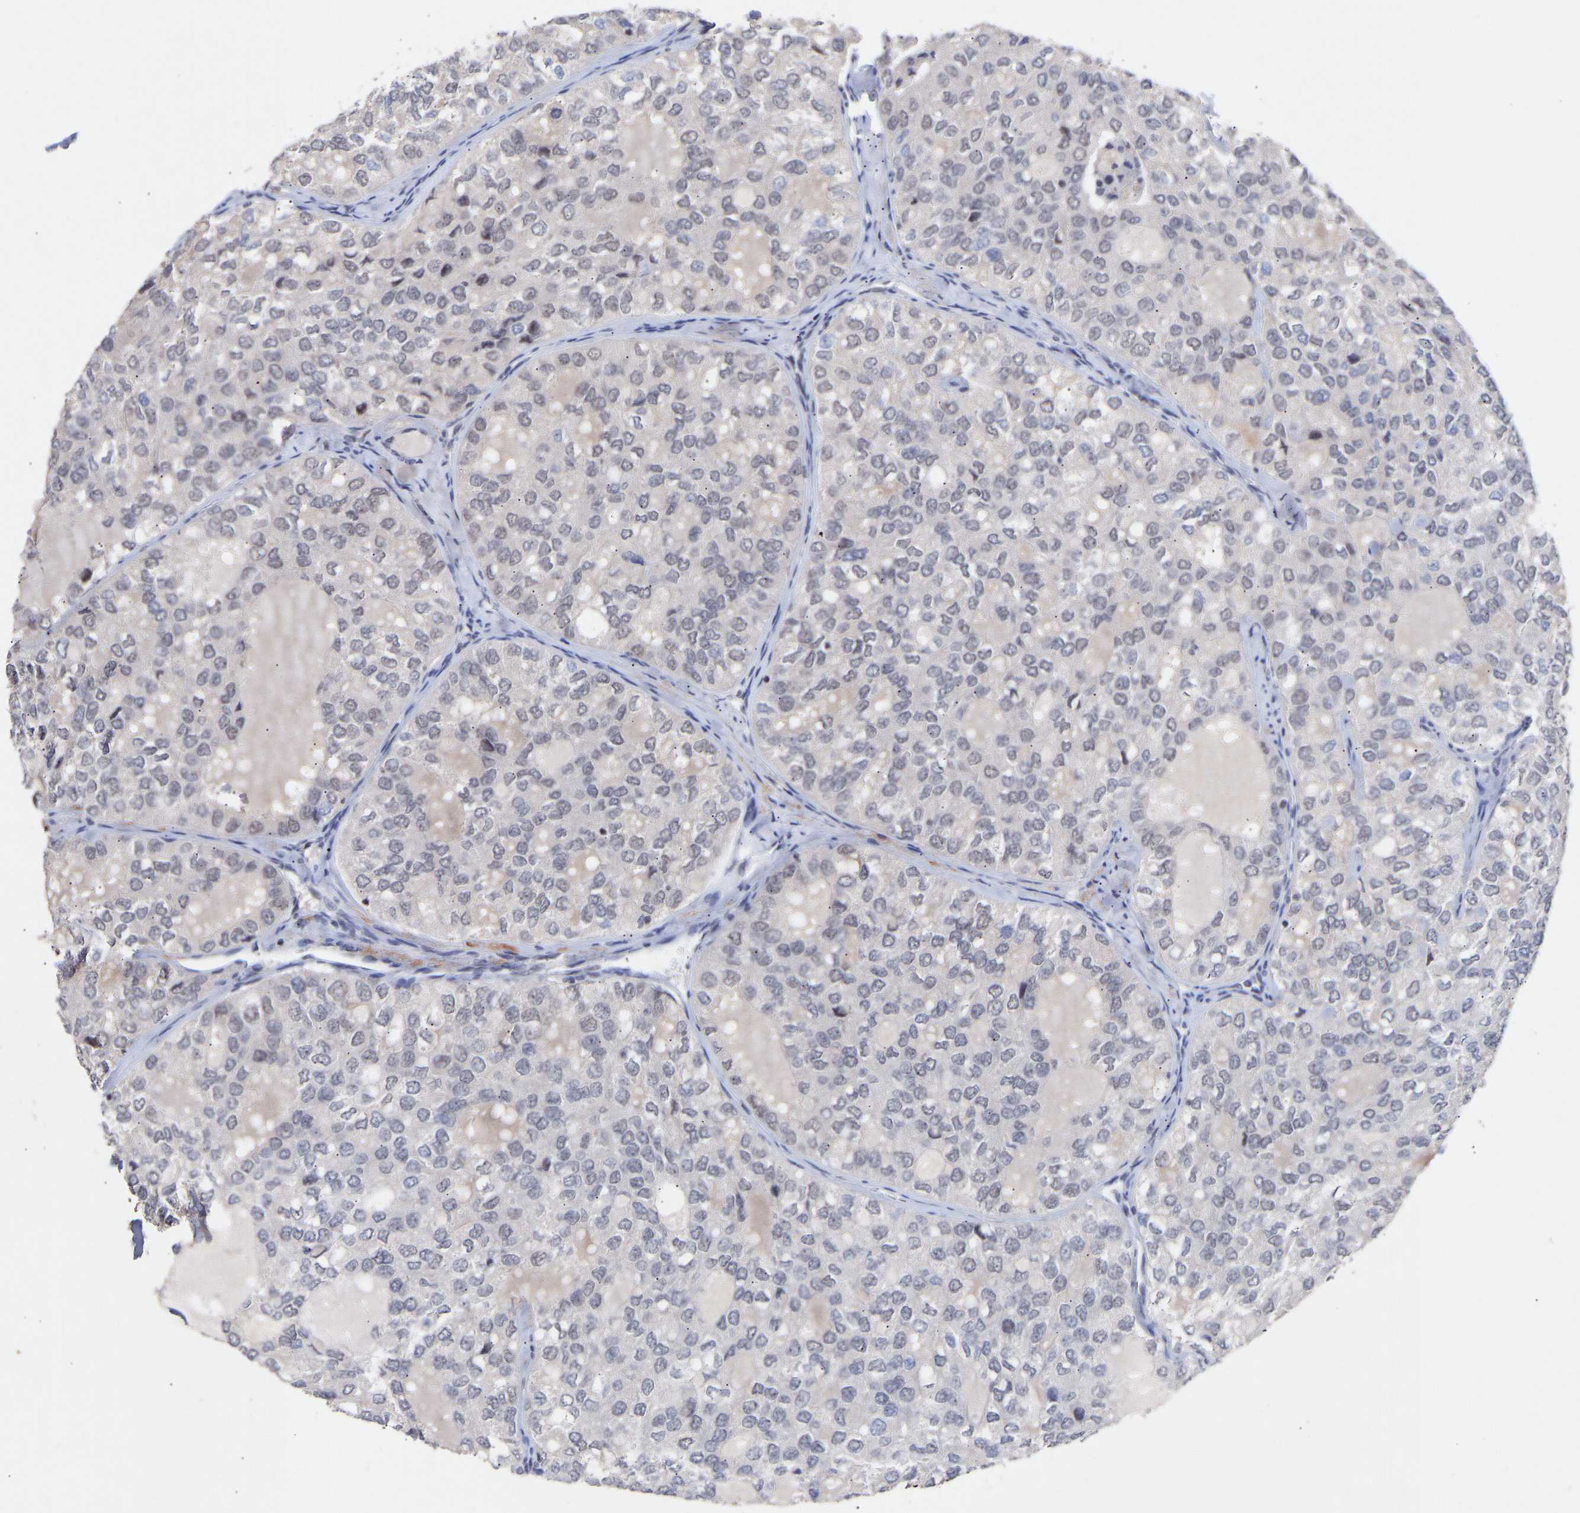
{"staining": {"intensity": "negative", "quantity": "none", "location": "none"}, "tissue": "thyroid cancer", "cell_type": "Tumor cells", "image_type": "cancer", "snomed": [{"axis": "morphology", "description": "Follicular adenoma carcinoma, NOS"}, {"axis": "topography", "description": "Thyroid gland"}], "caption": "DAB immunohistochemical staining of follicular adenoma carcinoma (thyroid) demonstrates no significant expression in tumor cells. (IHC, brightfield microscopy, high magnification).", "gene": "RBM15", "patient": {"sex": "male", "age": 75}}